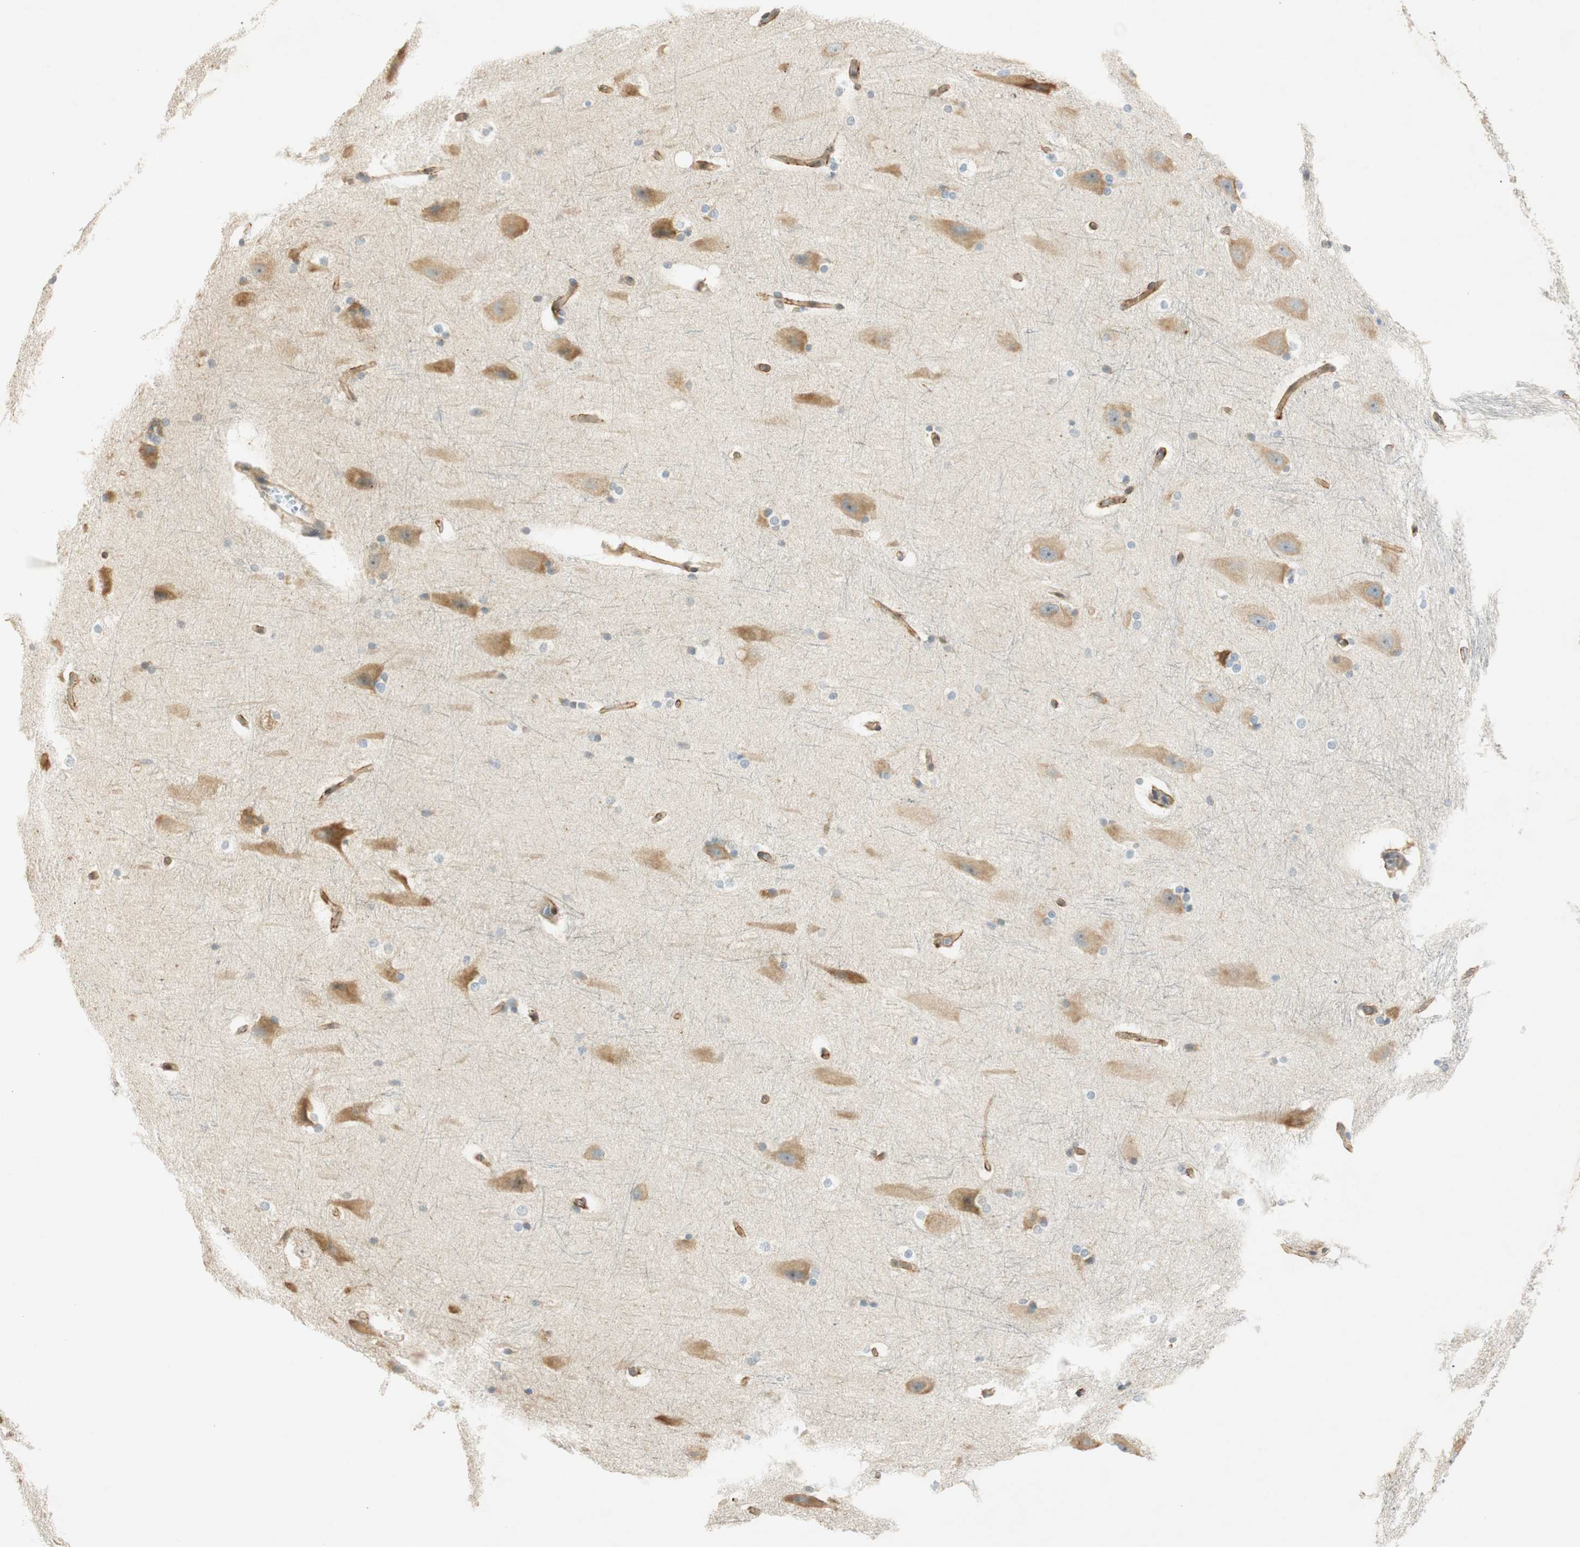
{"staining": {"intensity": "negative", "quantity": "none", "location": "none"}, "tissue": "hippocampus", "cell_type": "Glial cells", "image_type": "normal", "snomed": [{"axis": "morphology", "description": "Normal tissue, NOS"}, {"axis": "topography", "description": "Hippocampus"}], "caption": "Image shows no protein positivity in glial cells of normal hippocampus.", "gene": "MSX2", "patient": {"sex": "female", "age": 19}}